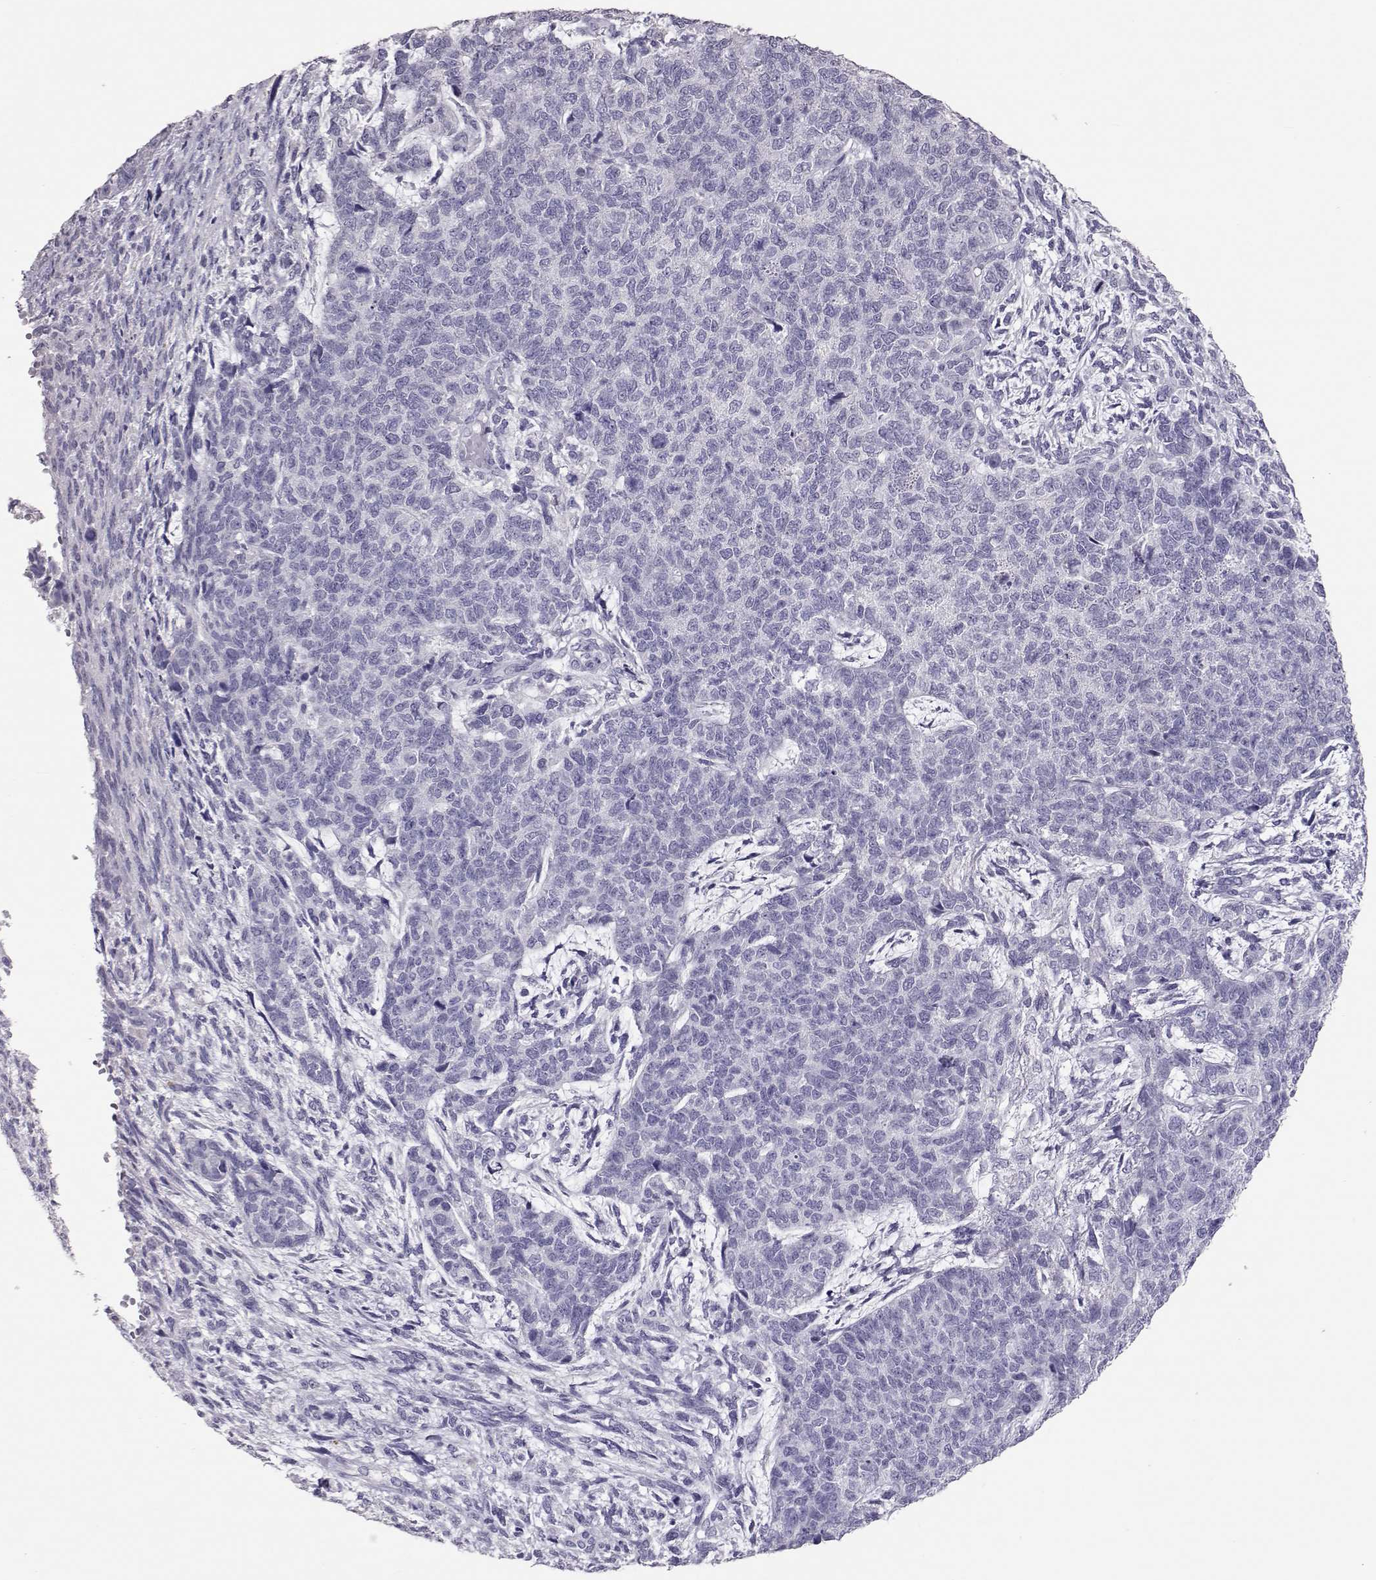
{"staining": {"intensity": "negative", "quantity": "none", "location": "none"}, "tissue": "cervical cancer", "cell_type": "Tumor cells", "image_type": "cancer", "snomed": [{"axis": "morphology", "description": "Squamous cell carcinoma, NOS"}, {"axis": "topography", "description": "Cervix"}], "caption": "Tumor cells show no significant staining in cervical cancer (squamous cell carcinoma).", "gene": "PMCH", "patient": {"sex": "female", "age": 63}}